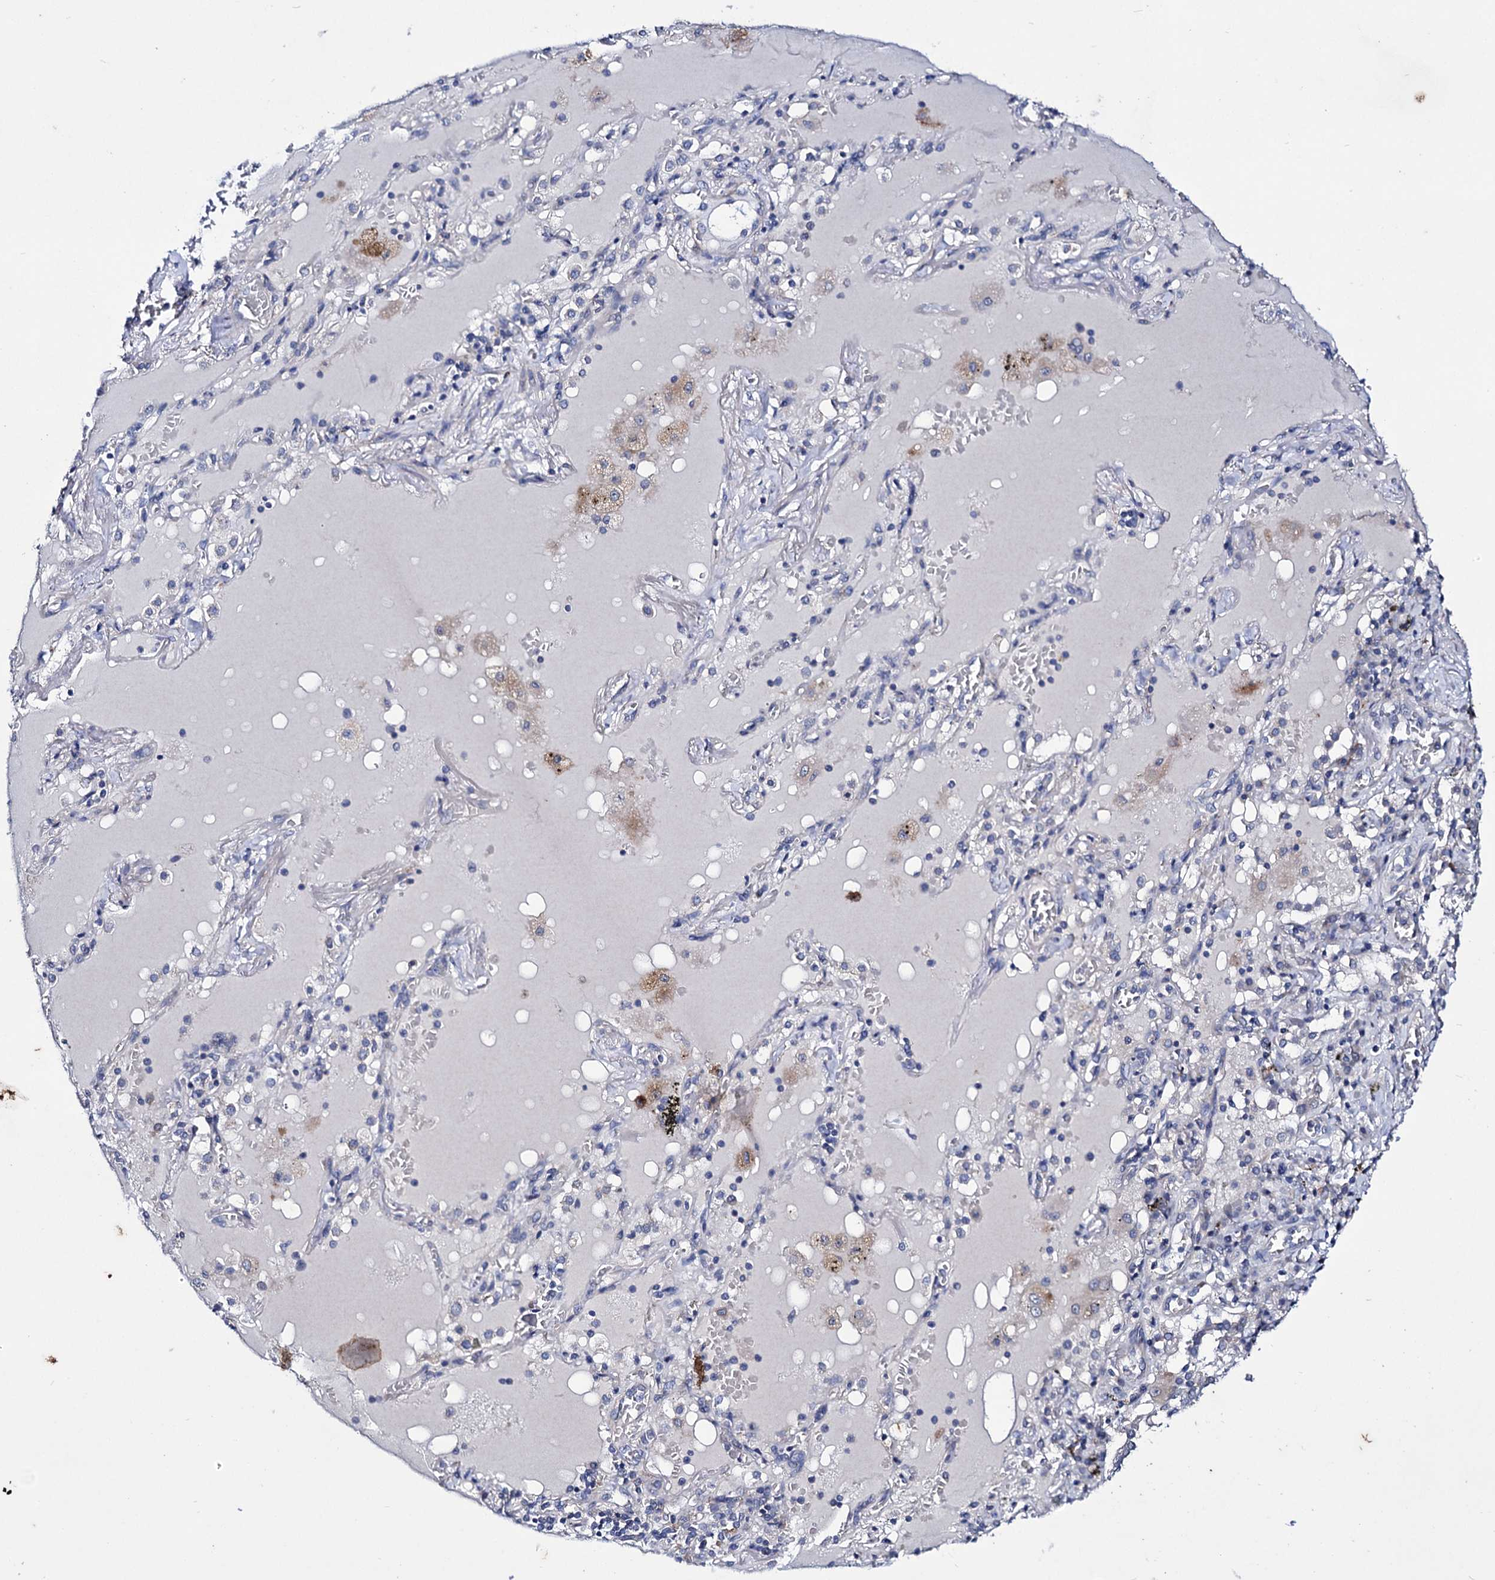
{"staining": {"intensity": "negative", "quantity": "none", "location": "none"}, "tissue": "lung cancer", "cell_type": "Tumor cells", "image_type": "cancer", "snomed": [{"axis": "morphology", "description": "Squamous cell carcinoma, NOS"}, {"axis": "topography", "description": "Lung"}], "caption": "Immunohistochemical staining of human lung cancer (squamous cell carcinoma) shows no significant positivity in tumor cells. (Brightfield microscopy of DAB IHC at high magnification).", "gene": "AXL", "patient": {"sex": "male", "age": 65}}